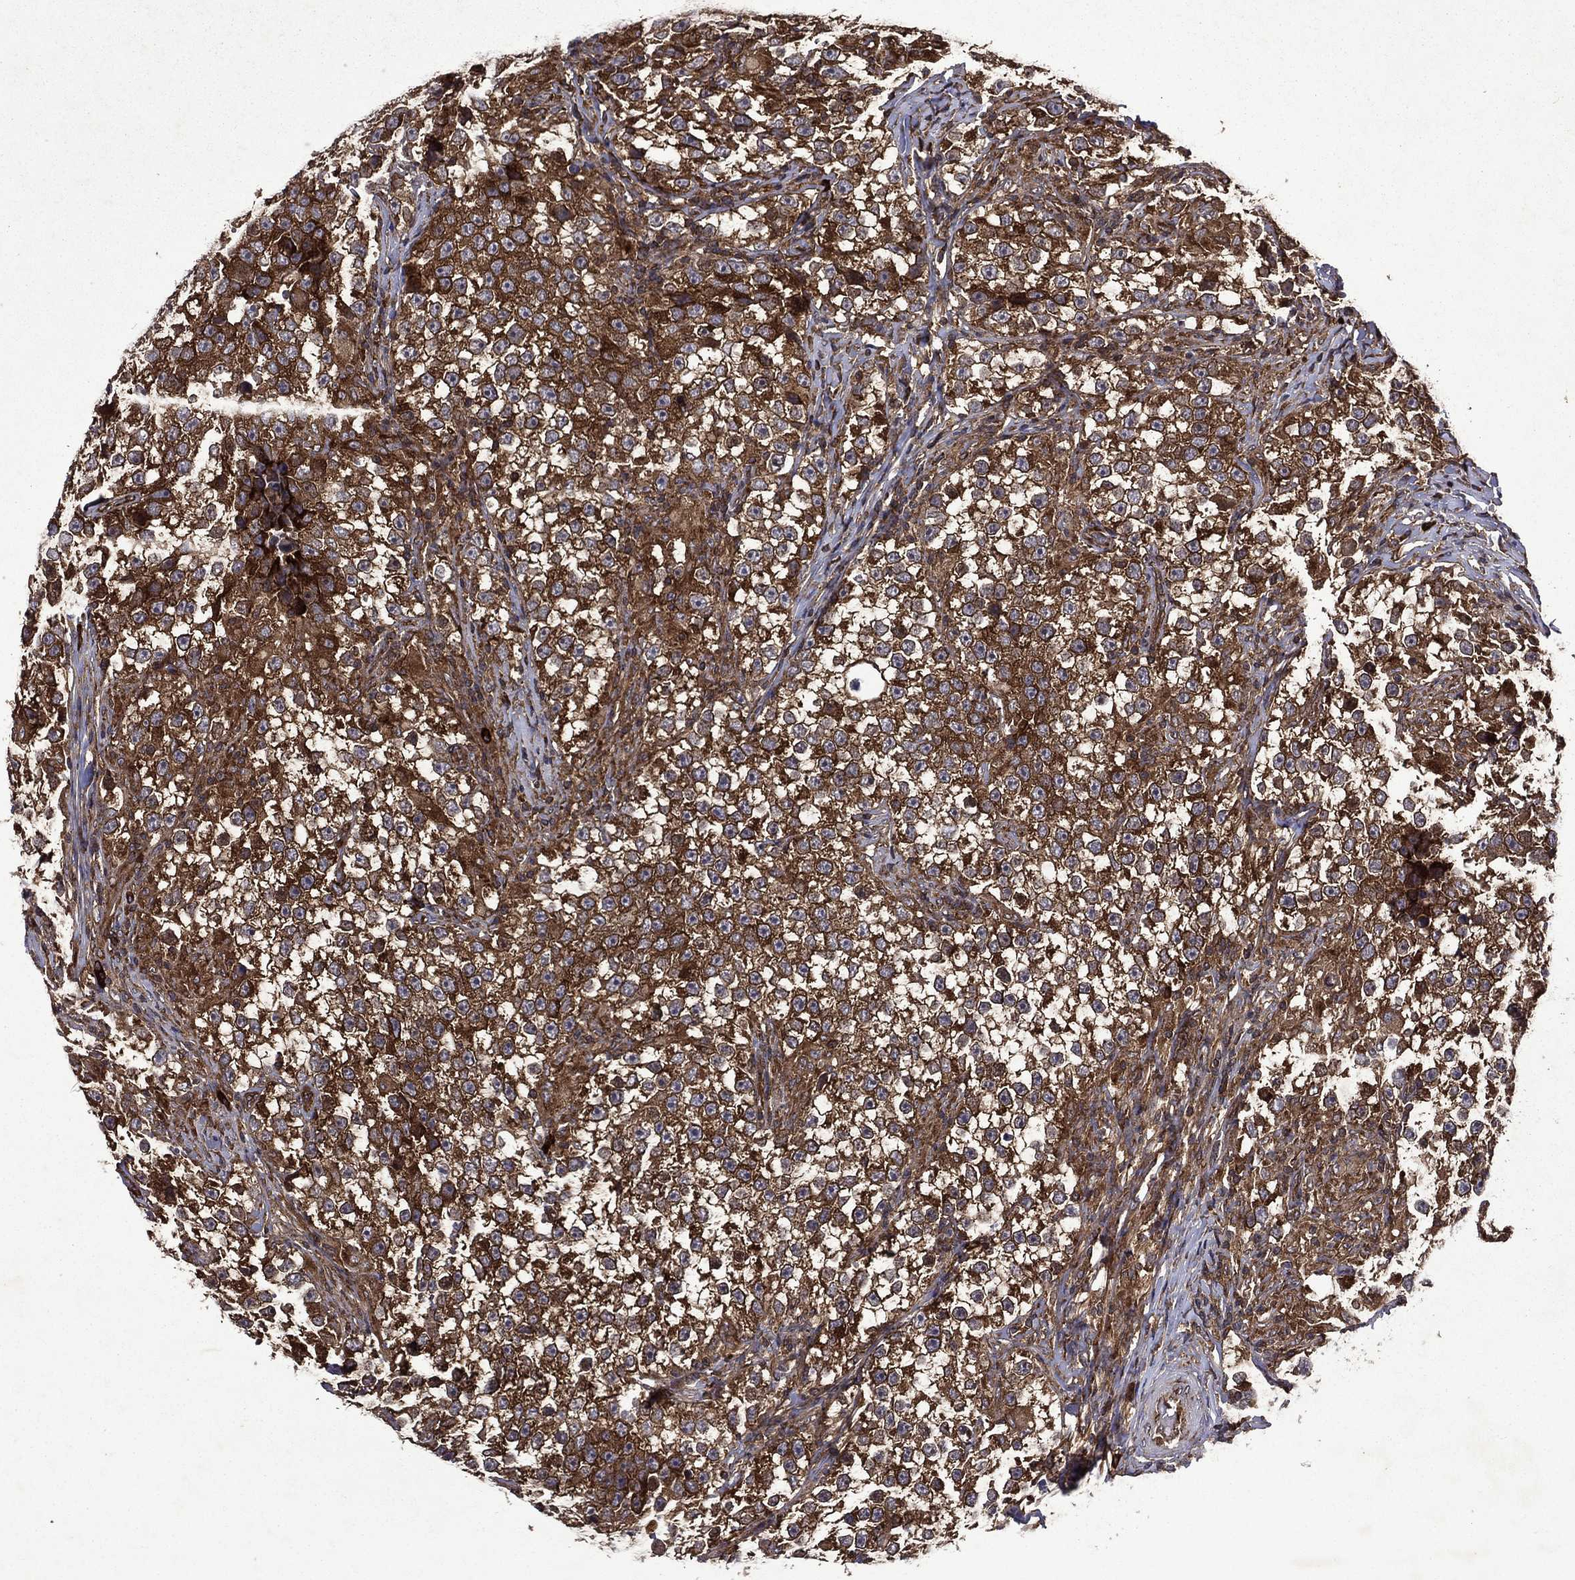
{"staining": {"intensity": "strong", "quantity": ">75%", "location": "cytoplasmic/membranous"}, "tissue": "testis cancer", "cell_type": "Tumor cells", "image_type": "cancer", "snomed": [{"axis": "morphology", "description": "Seminoma, NOS"}, {"axis": "topography", "description": "Testis"}], "caption": "Seminoma (testis) tissue shows strong cytoplasmic/membranous expression in about >75% of tumor cells (DAB IHC, brown staining for protein, blue staining for nuclei).", "gene": "EIF2B4", "patient": {"sex": "male", "age": 46}}